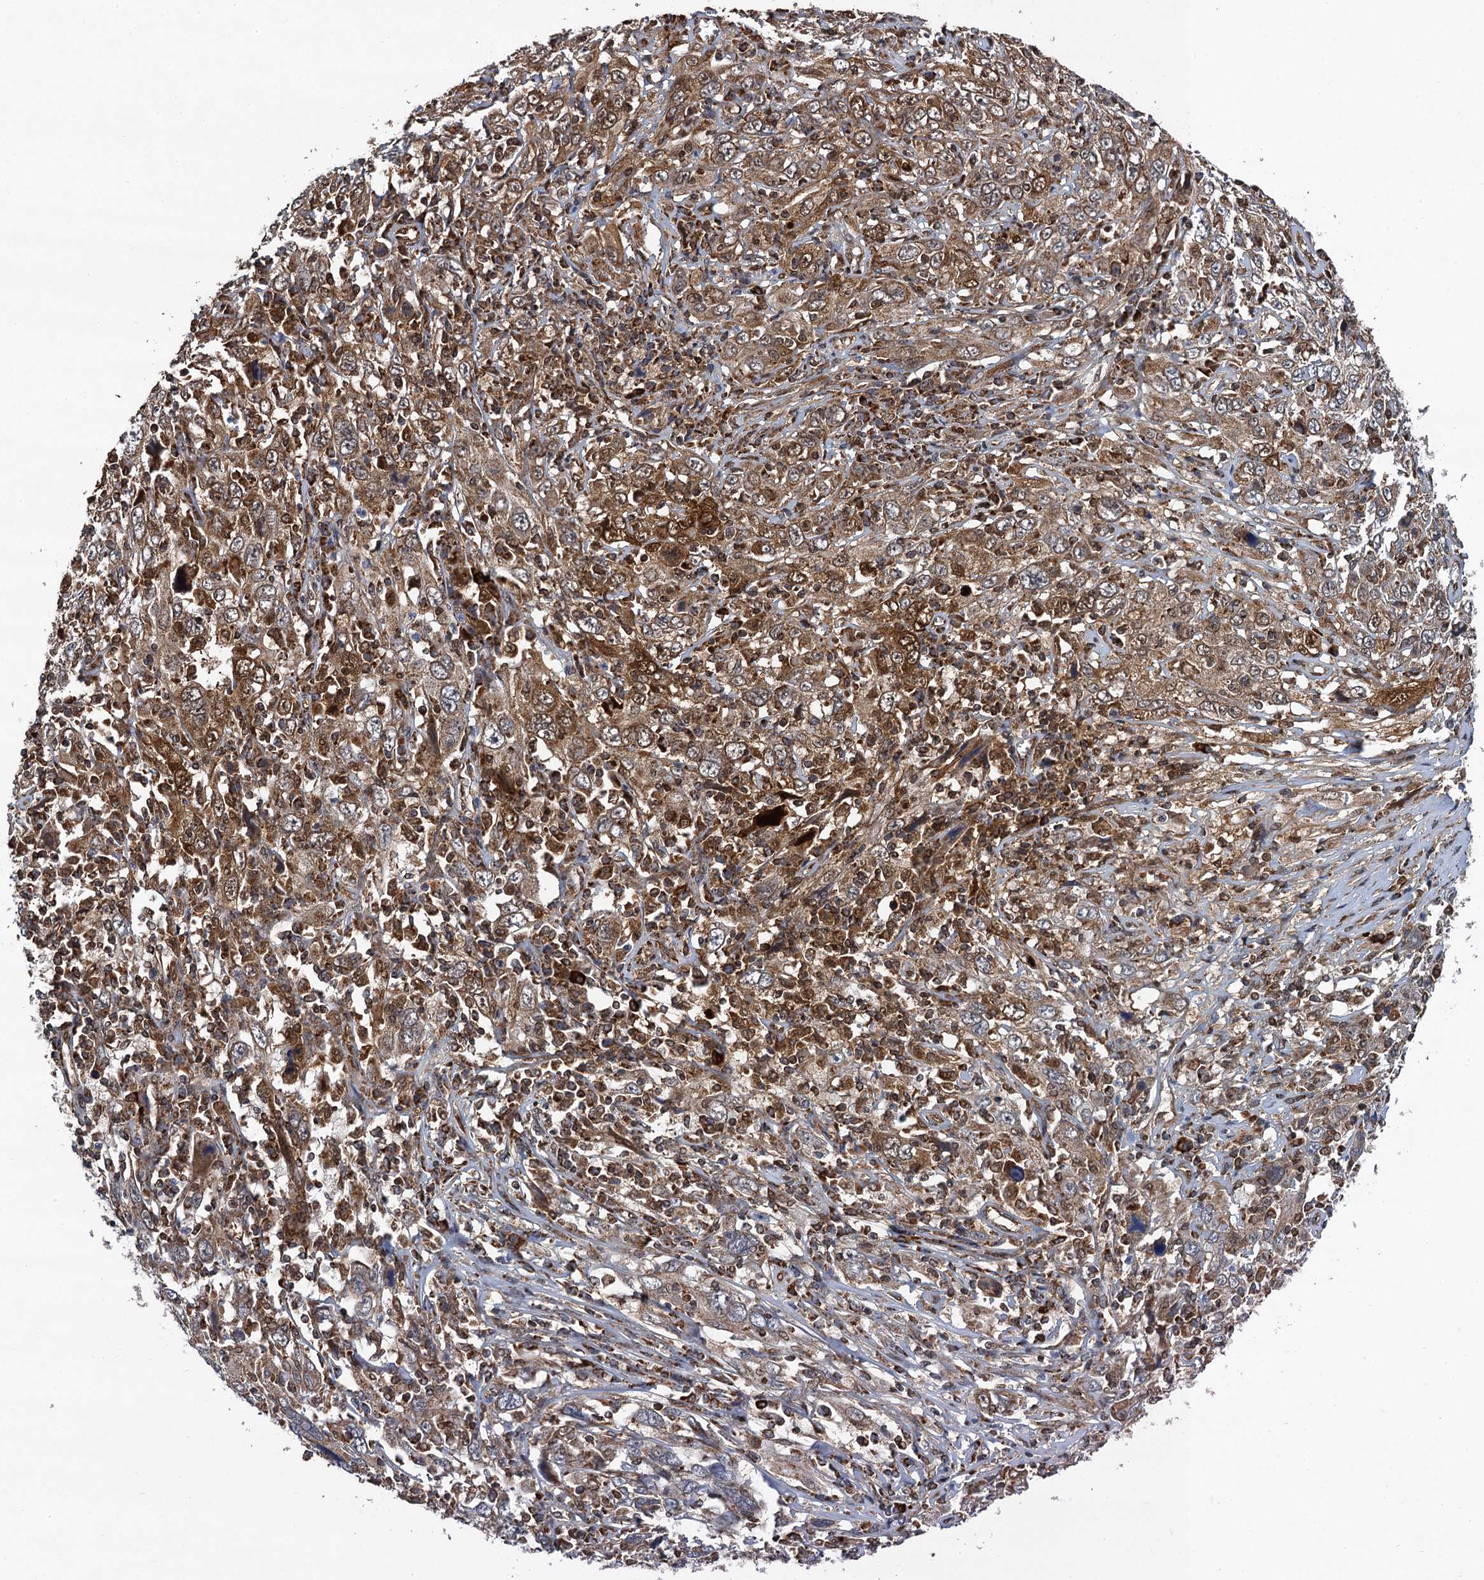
{"staining": {"intensity": "moderate", "quantity": ">75%", "location": "cytoplasmic/membranous,nuclear"}, "tissue": "cervical cancer", "cell_type": "Tumor cells", "image_type": "cancer", "snomed": [{"axis": "morphology", "description": "Squamous cell carcinoma, NOS"}, {"axis": "topography", "description": "Cervix"}], "caption": "Approximately >75% of tumor cells in human squamous cell carcinoma (cervical) reveal moderate cytoplasmic/membranous and nuclear protein staining as visualized by brown immunohistochemical staining.", "gene": "CMPK2", "patient": {"sex": "female", "age": 46}}